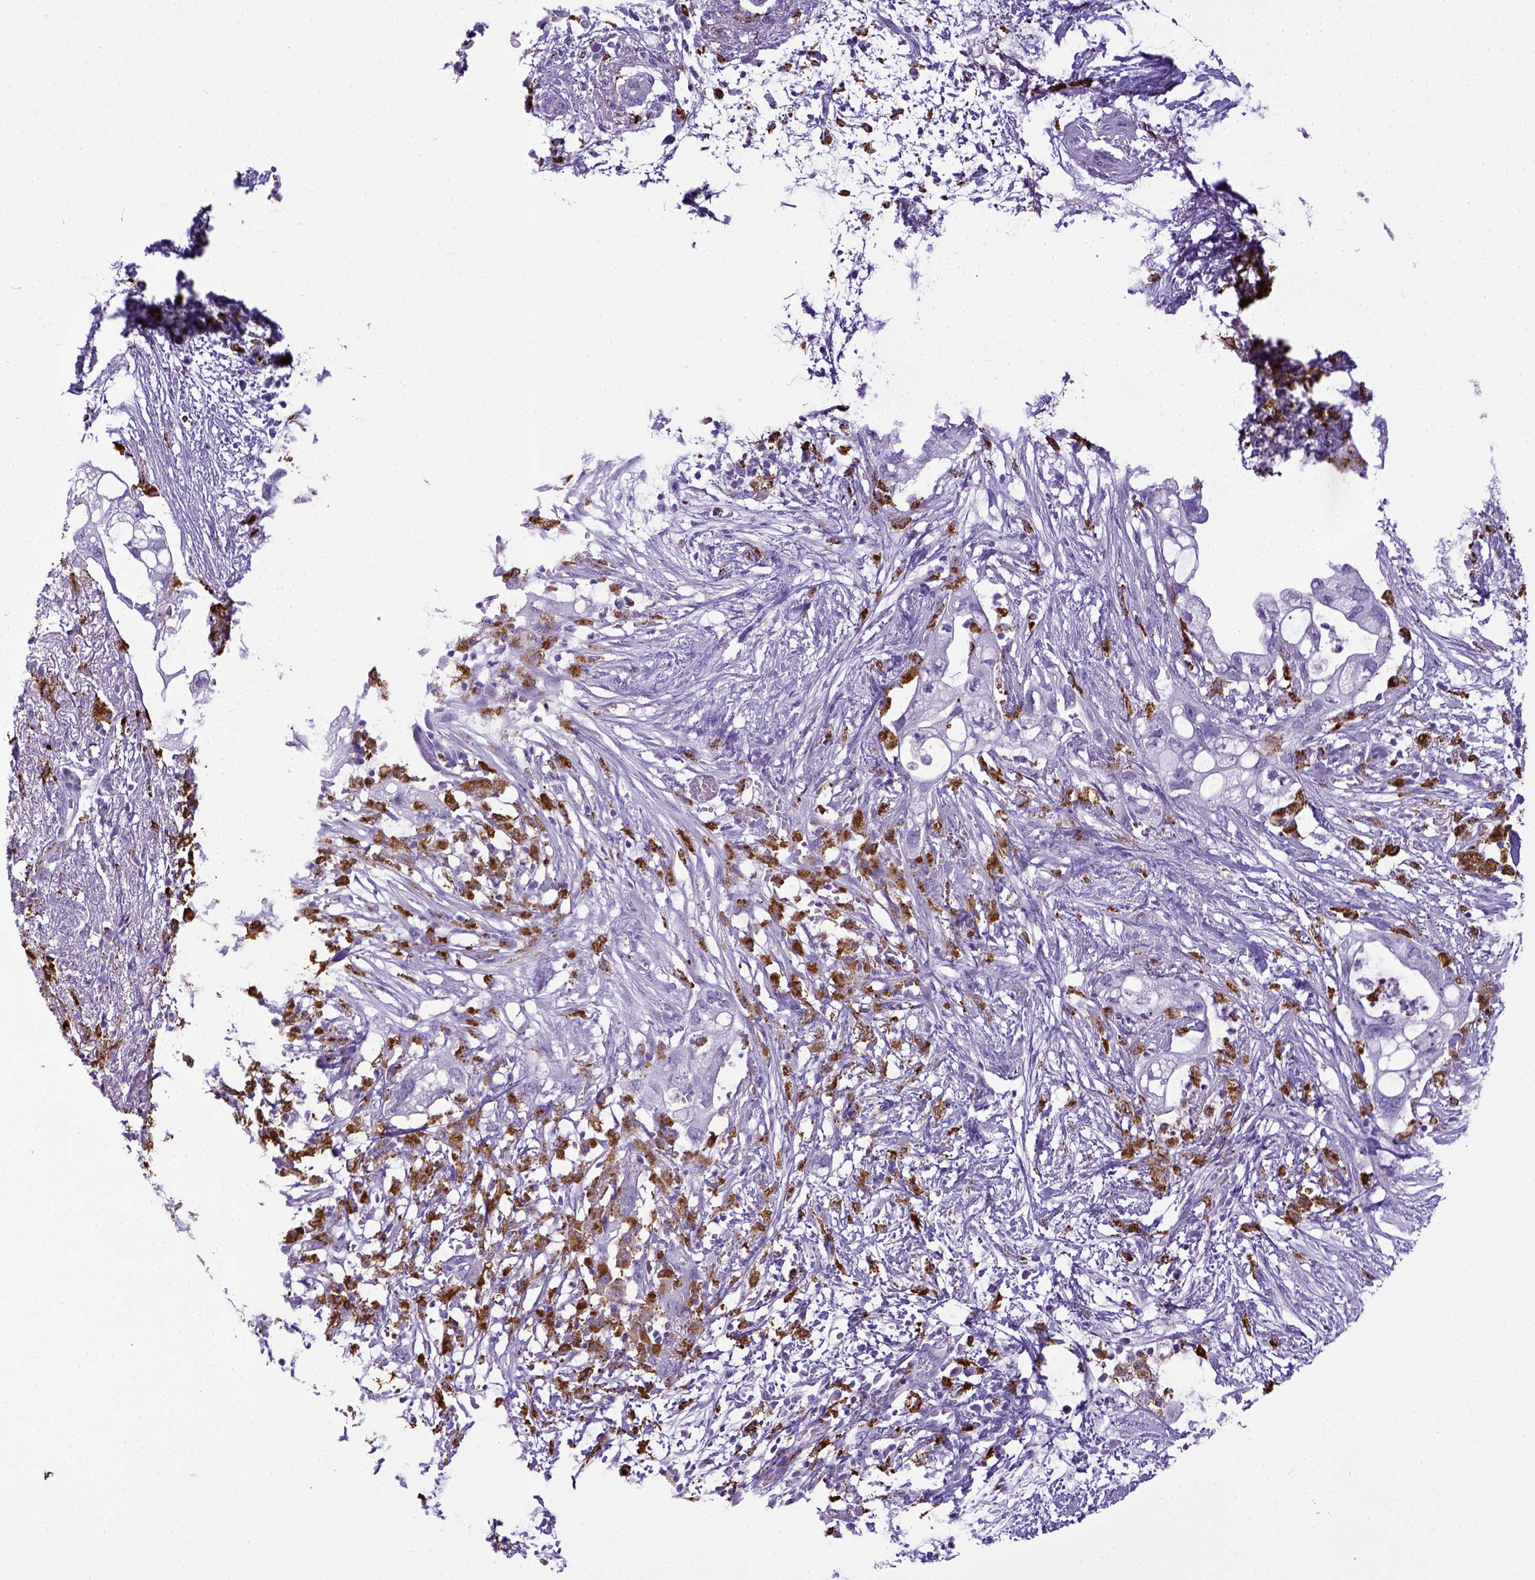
{"staining": {"intensity": "negative", "quantity": "none", "location": "none"}, "tissue": "pancreatic cancer", "cell_type": "Tumor cells", "image_type": "cancer", "snomed": [{"axis": "morphology", "description": "Adenocarcinoma, NOS"}, {"axis": "topography", "description": "Pancreas"}], "caption": "Image shows no protein positivity in tumor cells of pancreatic cancer (adenocarcinoma) tissue. Nuclei are stained in blue.", "gene": "CD68", "patient": {"sex": "female", "age": 72}}